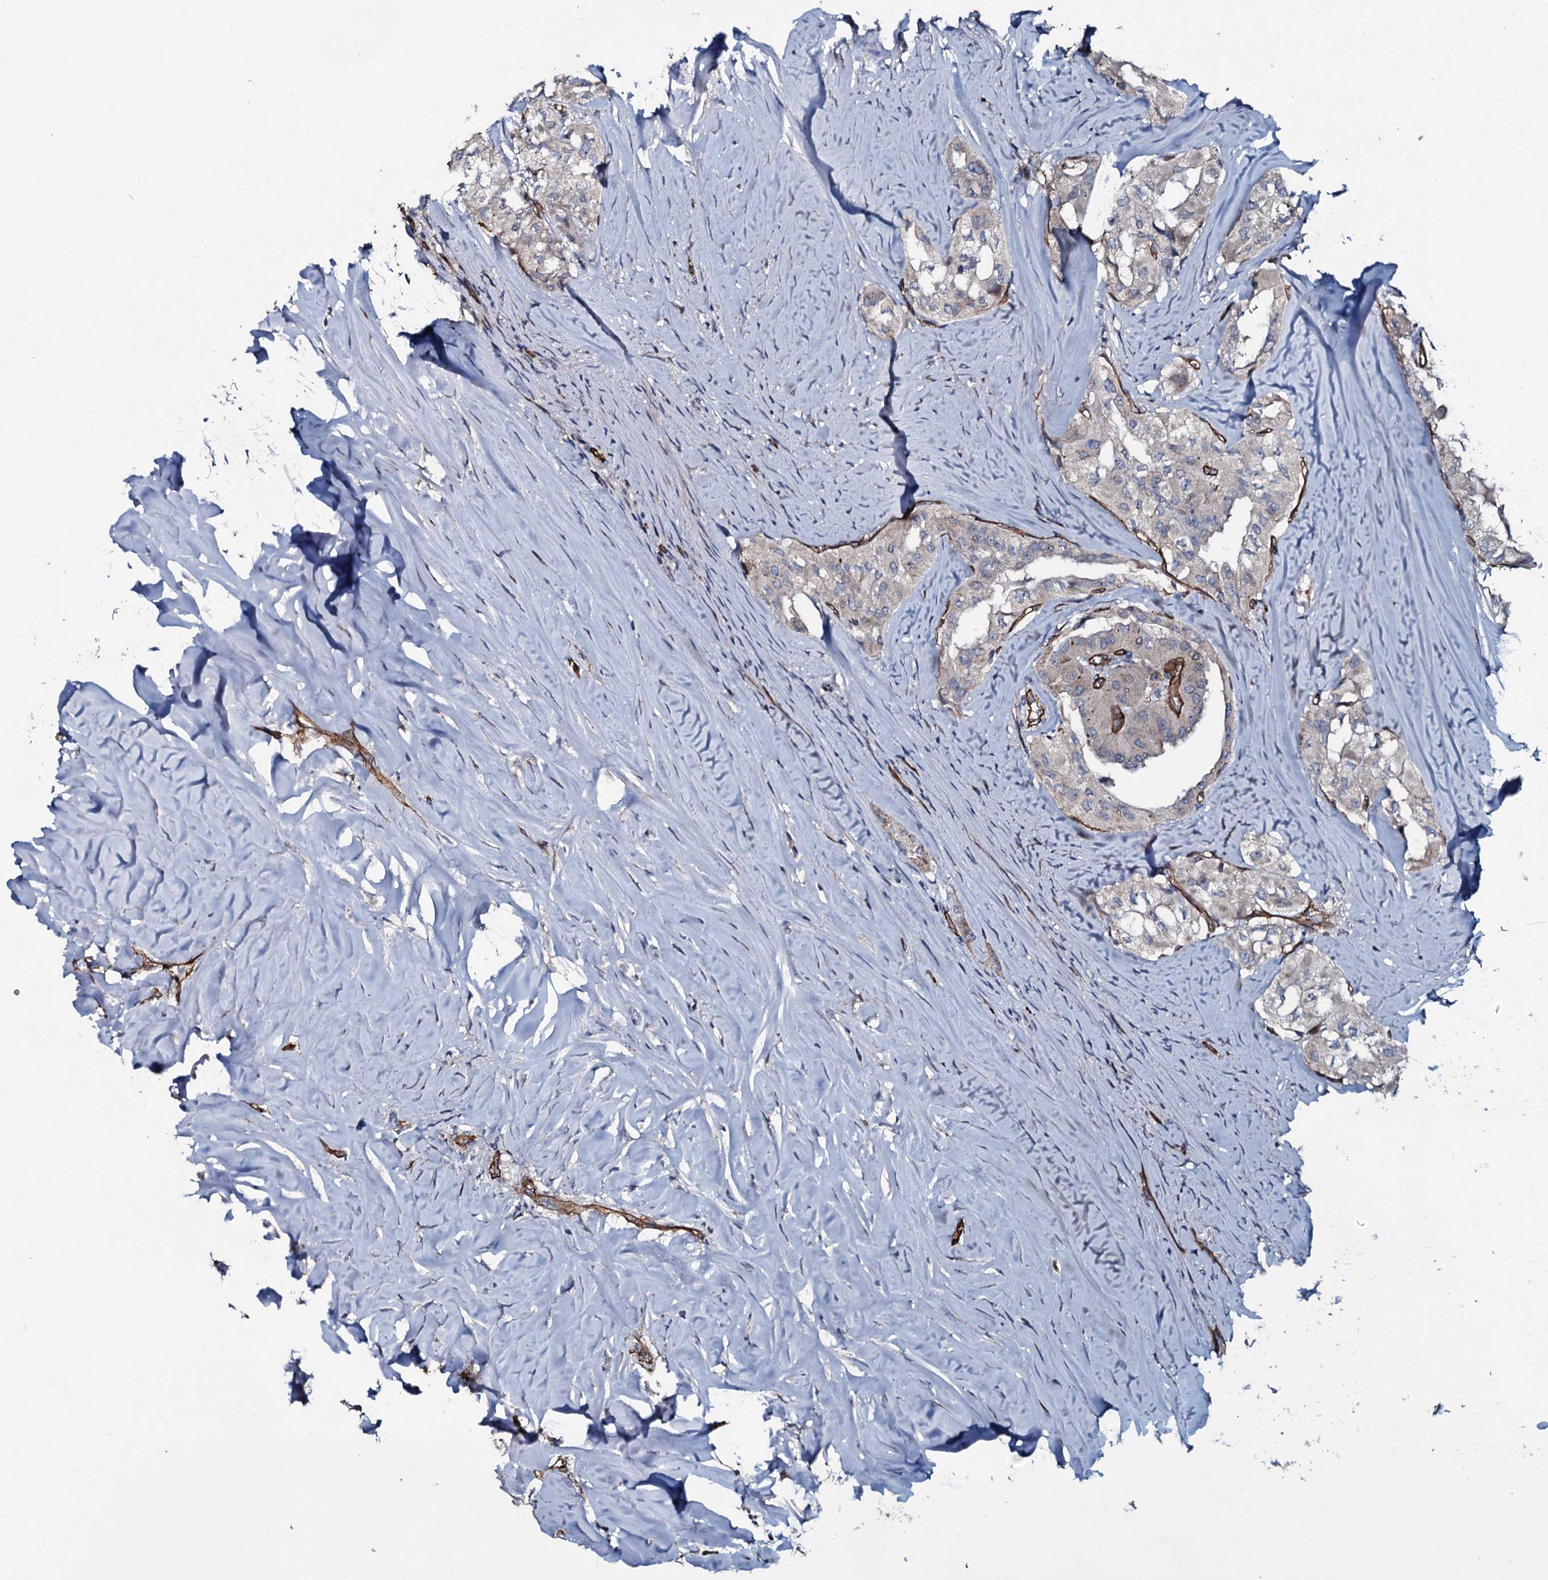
{"staining": {"intensity": "moderate", "quantity": "<25%", "location": "cytoplasmic/membranous"}, "tissue": "thyroid cancer", "cell_type": "Tumor cells", "image_type": "cancer", "snomed": [{"axis": "morphology", "description": "Papillary adenocarcinoma, NOS"}, {"axis": "topography", "description": "Thyroid gland"}], "caption": "Brown immunohistochemical staining in human thyroid papillary adenocarcinoma demonstrates moderate cytoplasmic/membranous expression in about <25% of tumor cells. Nuclei are stained in blue.", "gene": "CLEC14A", "patient": {"sex": "female", "age": 59}}